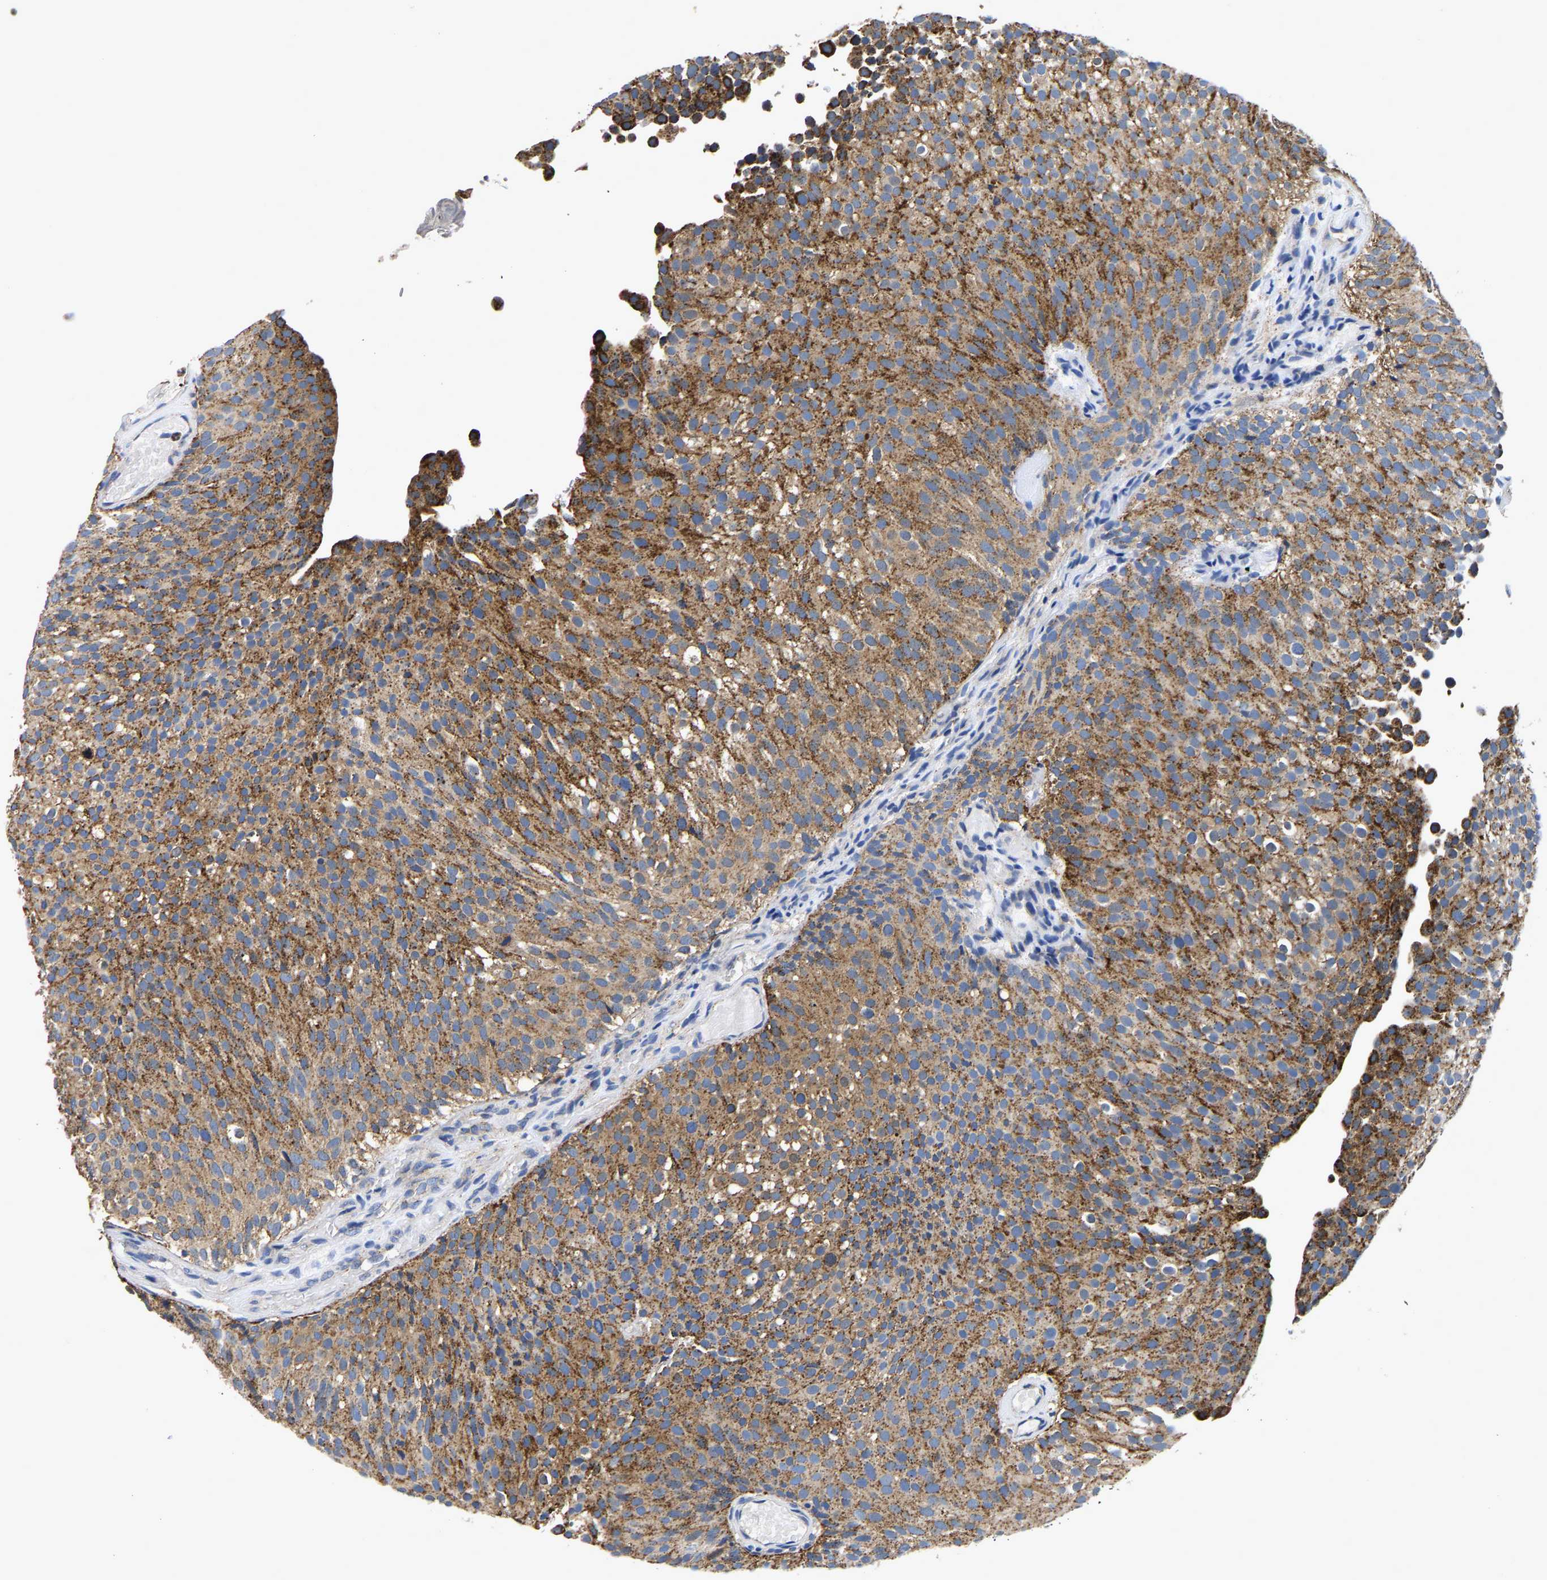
{"staining": {"intensity": "strong", "quantity": ">75%", "location": "cytoplasmic/membranous"}, "tissue": "urothelial cancer", "cell_type": "Tumor cells", "image_type": "cancer", "snomed": [{"axis": "morphology", "description": "Urothelial carcinoma, Low grade"}, {"axis": "topography", "description": "Urinary bladder"}], "caption": "IHC image of neoplastic tissue: urothelial cancer stained using immunohistochemistry (IHC) displays high levels of strong protein expression localized specifically in the cytoplasmic/membranous of tumor cells, appearing as a cytoplasmic/membranous brown color.", "gene": "GRN", "patient": {"sex": "male", "age": 78}}